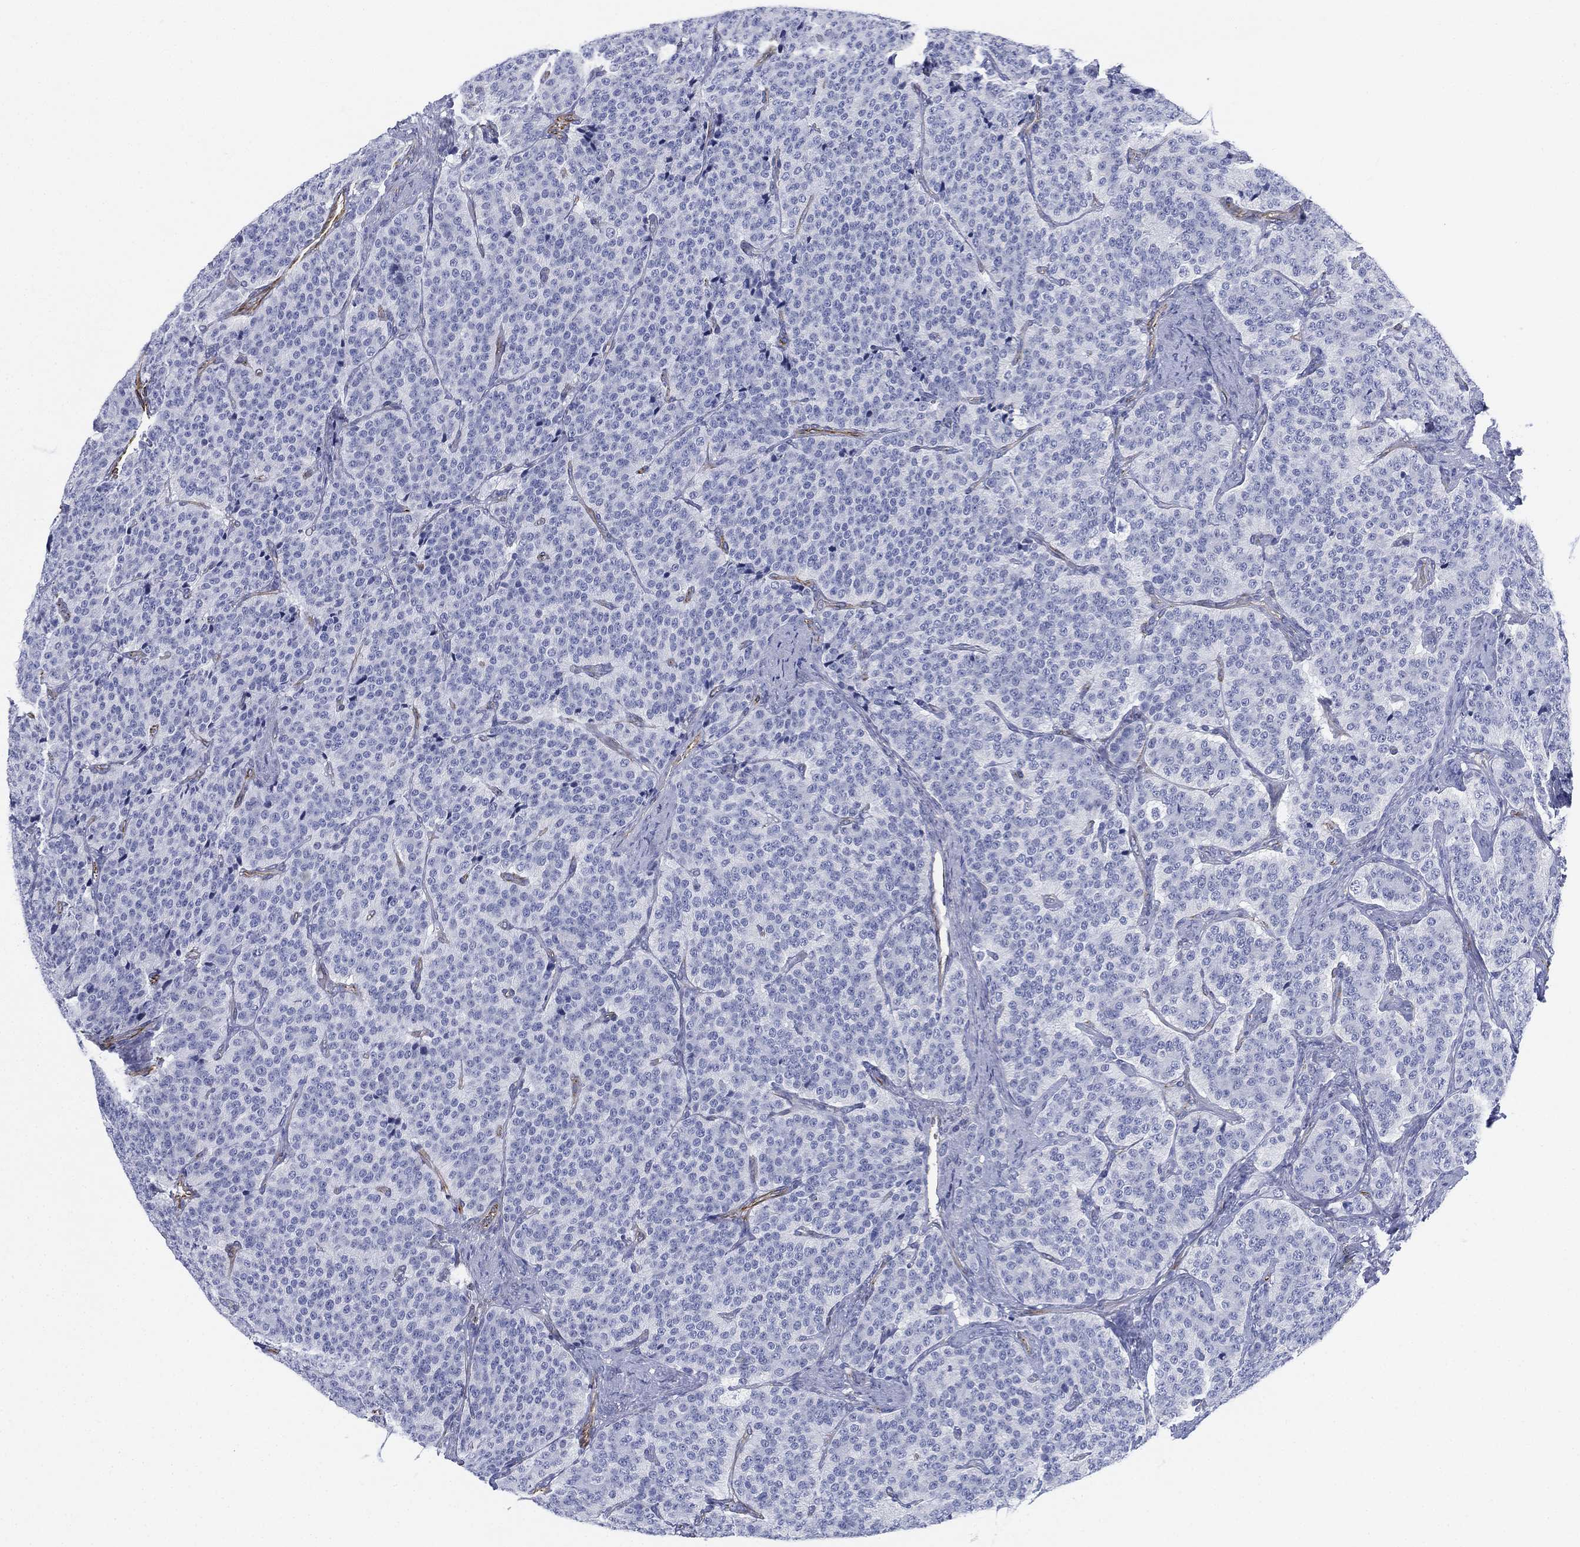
{"staining": {"intensity": "negative", "quantity": "none", "location": "none"}, "tissue": "carcinoid", "cell_type": "Tumor cells", "image_type": "cancer", "snomed": [{"axis": "morphology", "description": "Carcinoid, malignant, NOS"}, {"axis": "topography", "description": "Small intestine"}], "caption": "Carcinoid stained for a protein using immunohistochemistry reveals no positivity tumor cells.", "gene": "PSKH2", "patient": {"sex": "female", "age": 58}}